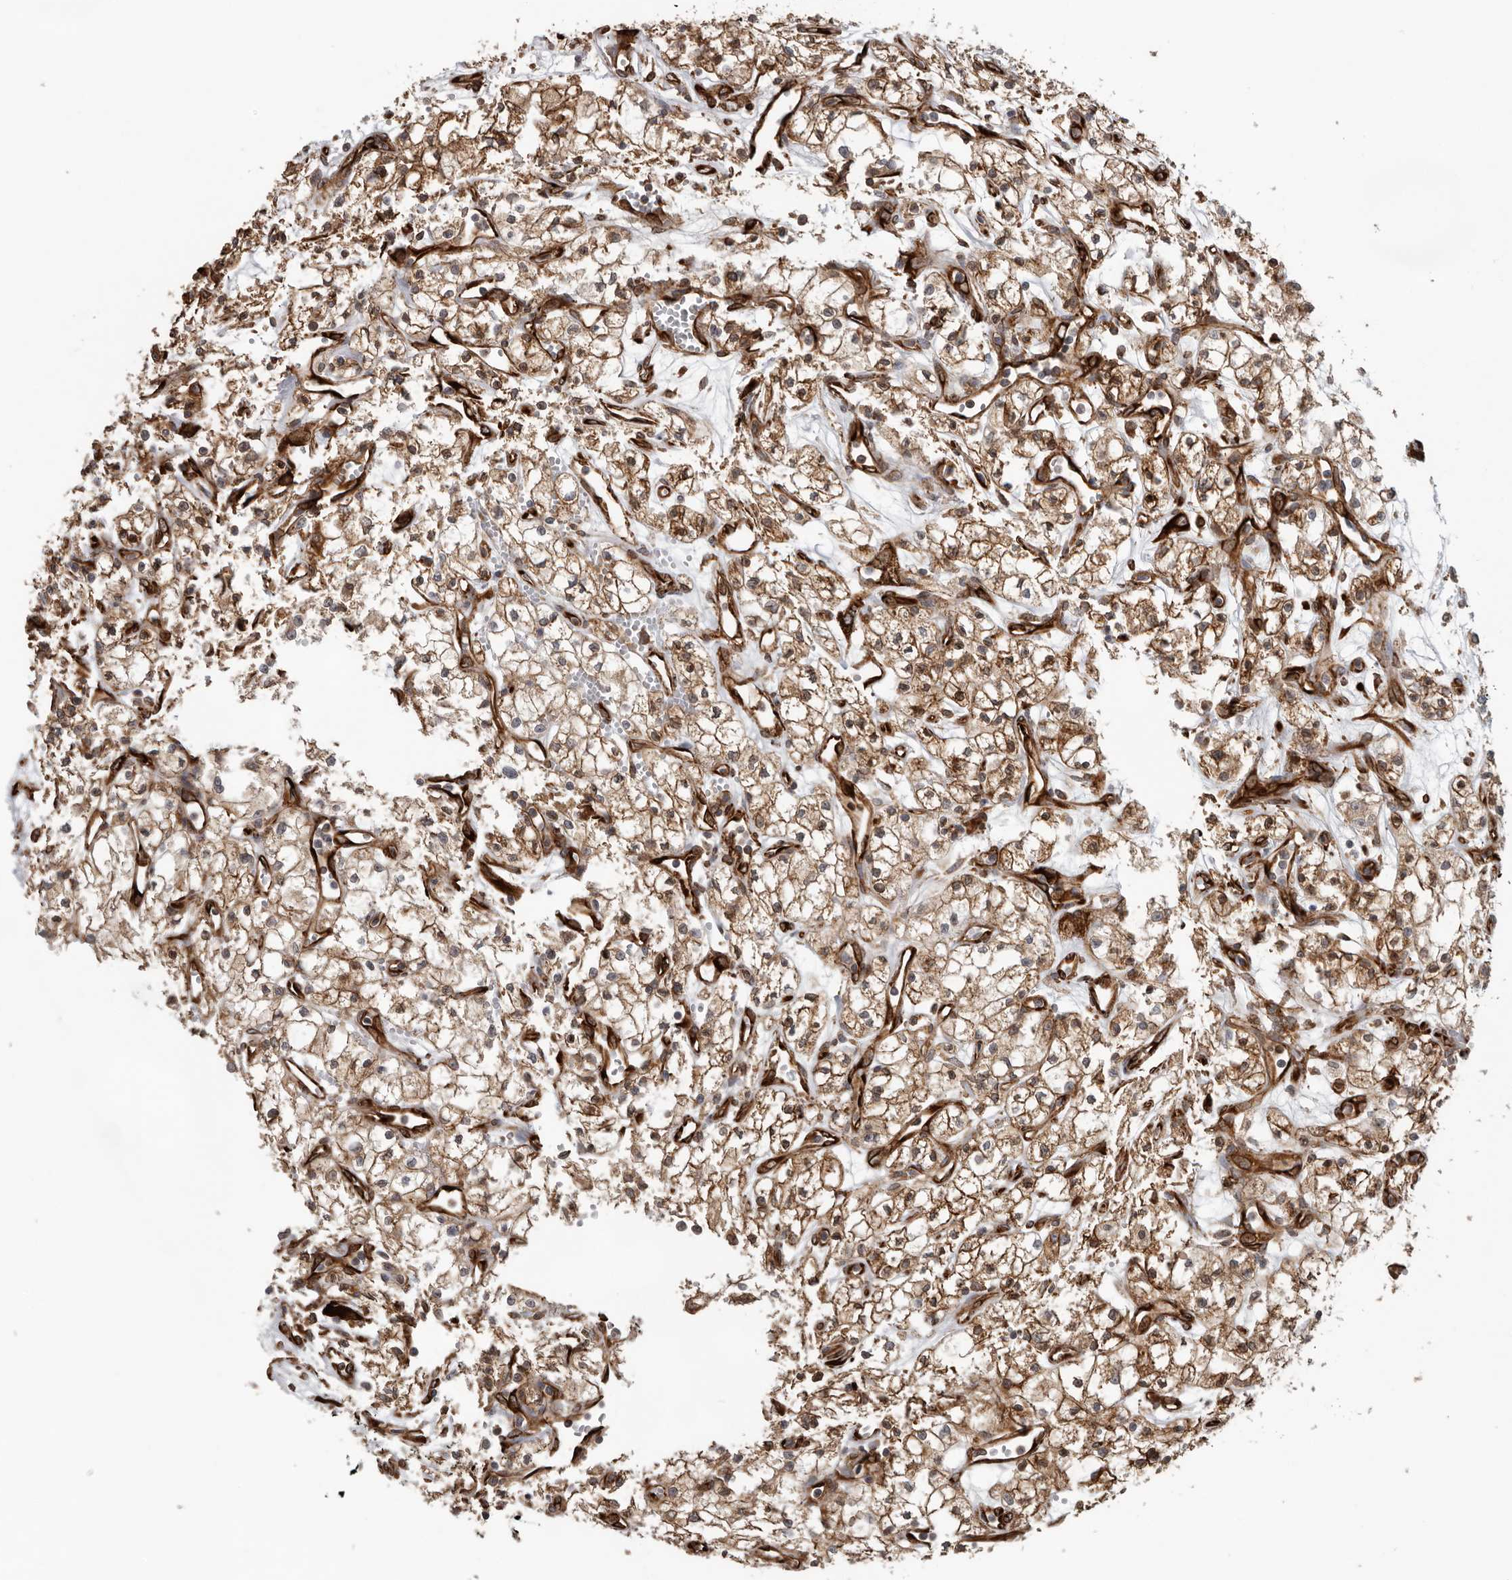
{"staining": {"intensity": "moderate", "quantity": ">75%", "location": "cytoplasmic/membranous"}, "tissue": "renal cancer", "cell_type": "Tumor cells", "image_type": "cancer", "snomed": [{"axis": "morphology", "description": "Adenocarcinoma, NOS"}, {"axis": "topography", "description": "Kidney"}], "caption": "Immunohistochemistry (IHC) of renal cancer exhibits medium levels of moderate cytoplasmic/membranous positivity in about >75% of tumor cells.", "gene": "CEP350", "patient": {"sex": "male", "age": 59}}